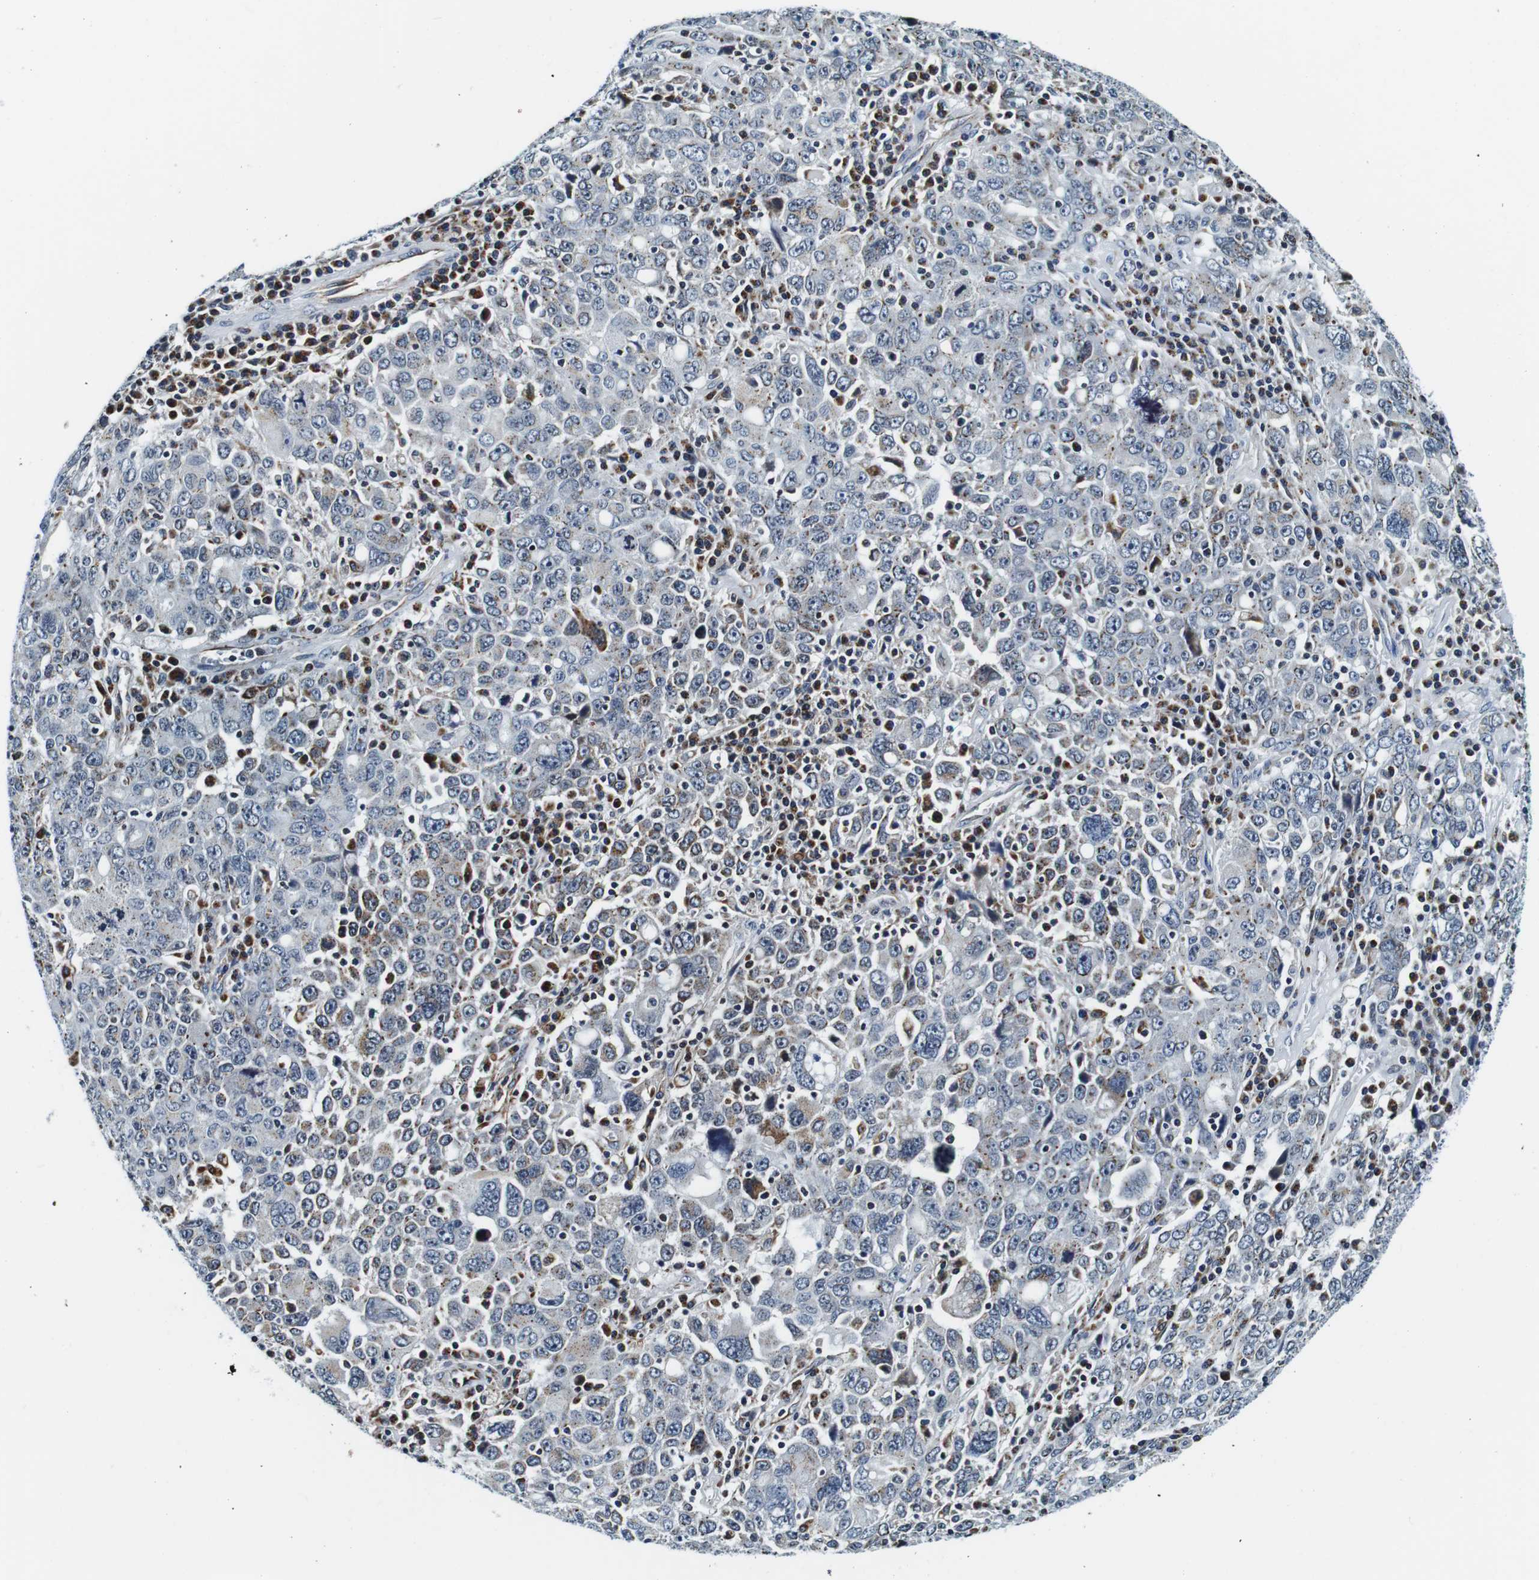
{"staining": {"intensity": "negative", "quantity": "none", "location": "none"}, "tissue": "ovarian cancer", "cell_type": "Tumor cells", "image_type": "cancer", "snomed": [{"axis": "morphology", "description": "Carcinoma, endometroid"}, {"axis": "topography", "description": "Ovary"}], "caption": "Immunohistochemistry (IHC) of ovarian cancer demonstrates no expression in tumor cells.", "gene": "FAR2", "patient": {"sex": "female", "age": 62}}